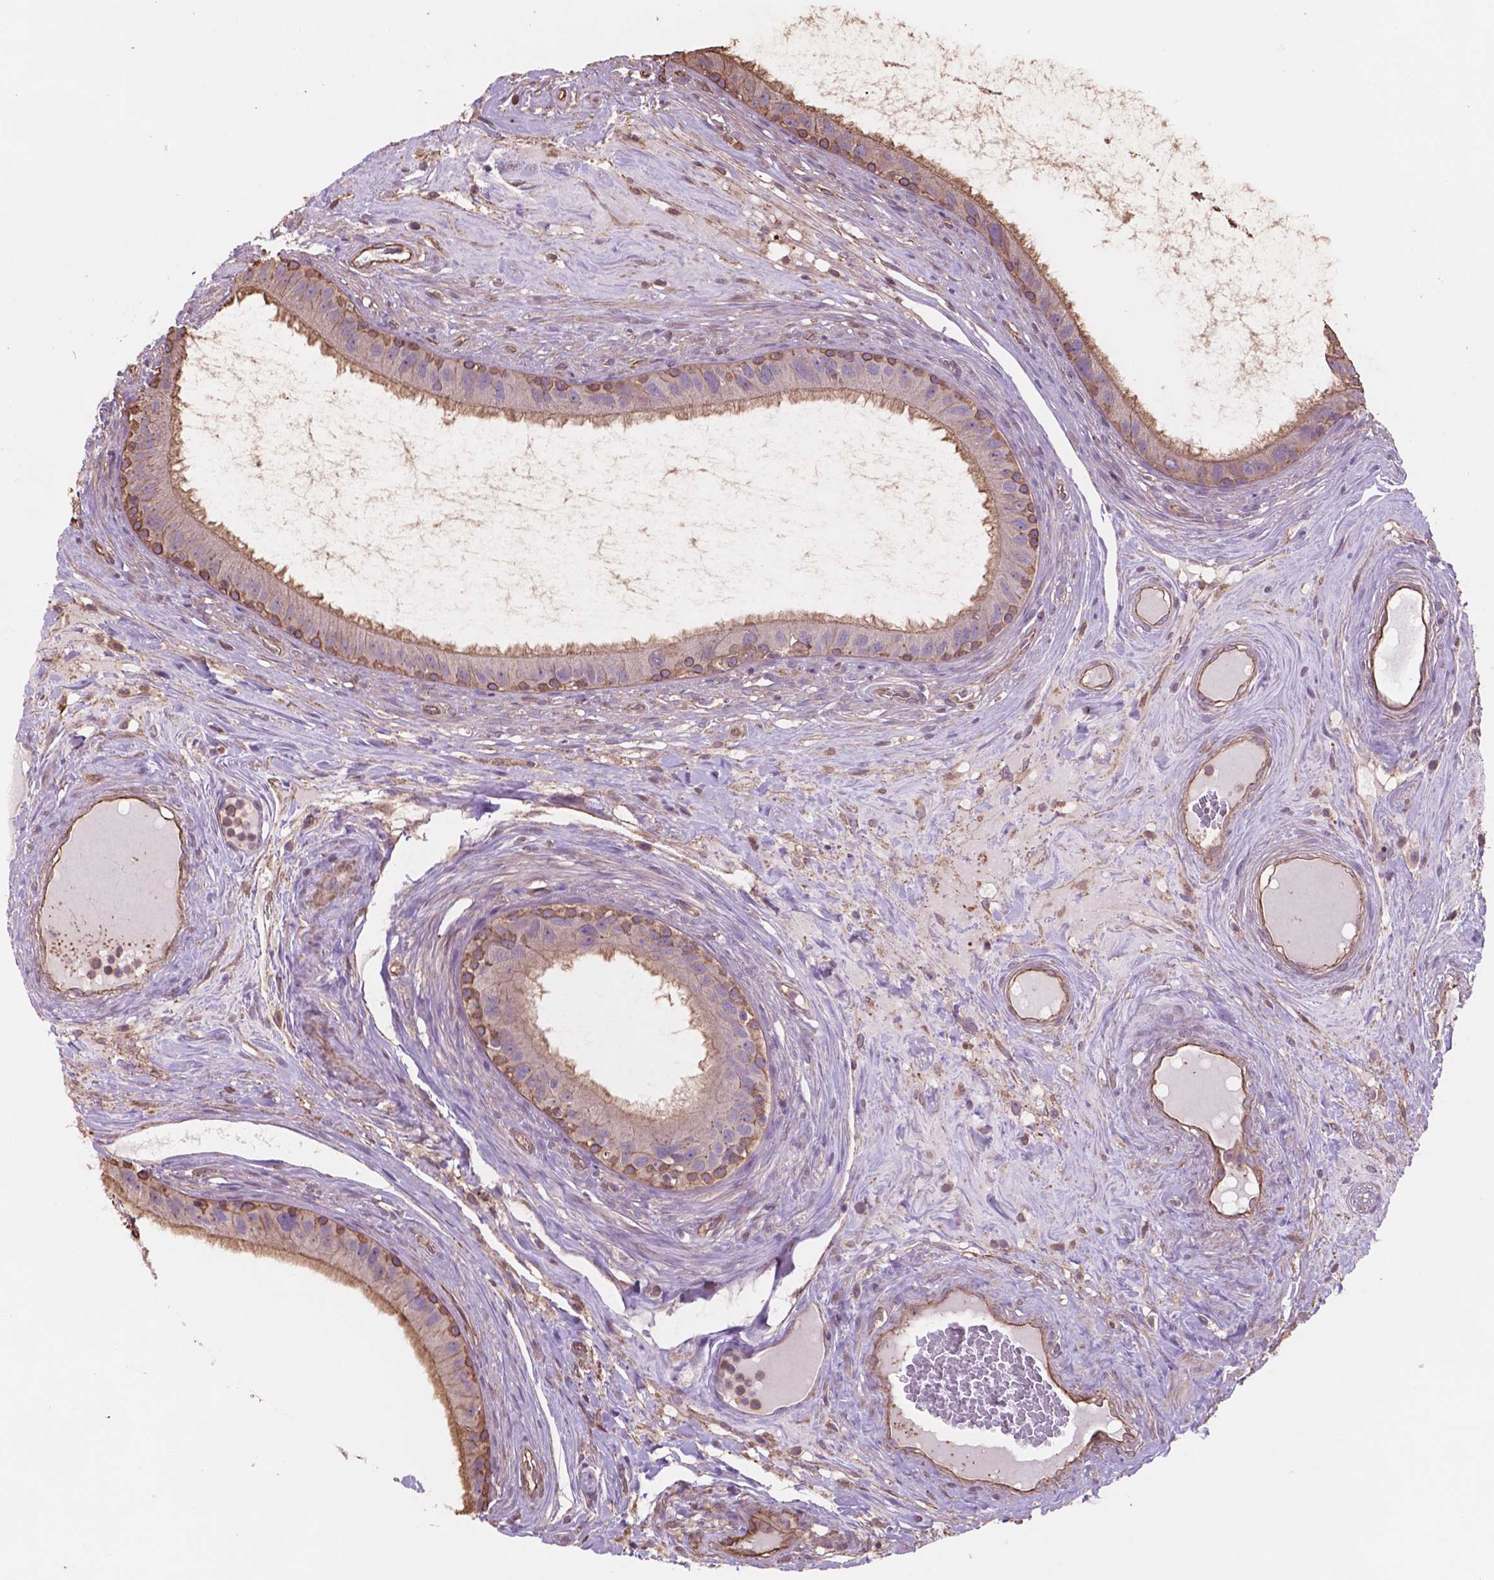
{"staining": {"intensity": "strong", "quantity": ">75%", "location": "cytoplasmic/membranous"}, "tissue": "epididymis", "cell_type": "Glandular cells", "image_type": "normal", "snomed": [{"axis": "morphology", "description": "Normal tissue, NOS"}, {"axis": "topography", "description": "Epididymis"}], "caption": "Epididymis stained with immunohistochemistry (IHC) displays strong cytoplasmic/membranous positivity in about >75% of glandular cells.", "gene": "NIPA2", "patient": {"sex": "male", "age": 59}}